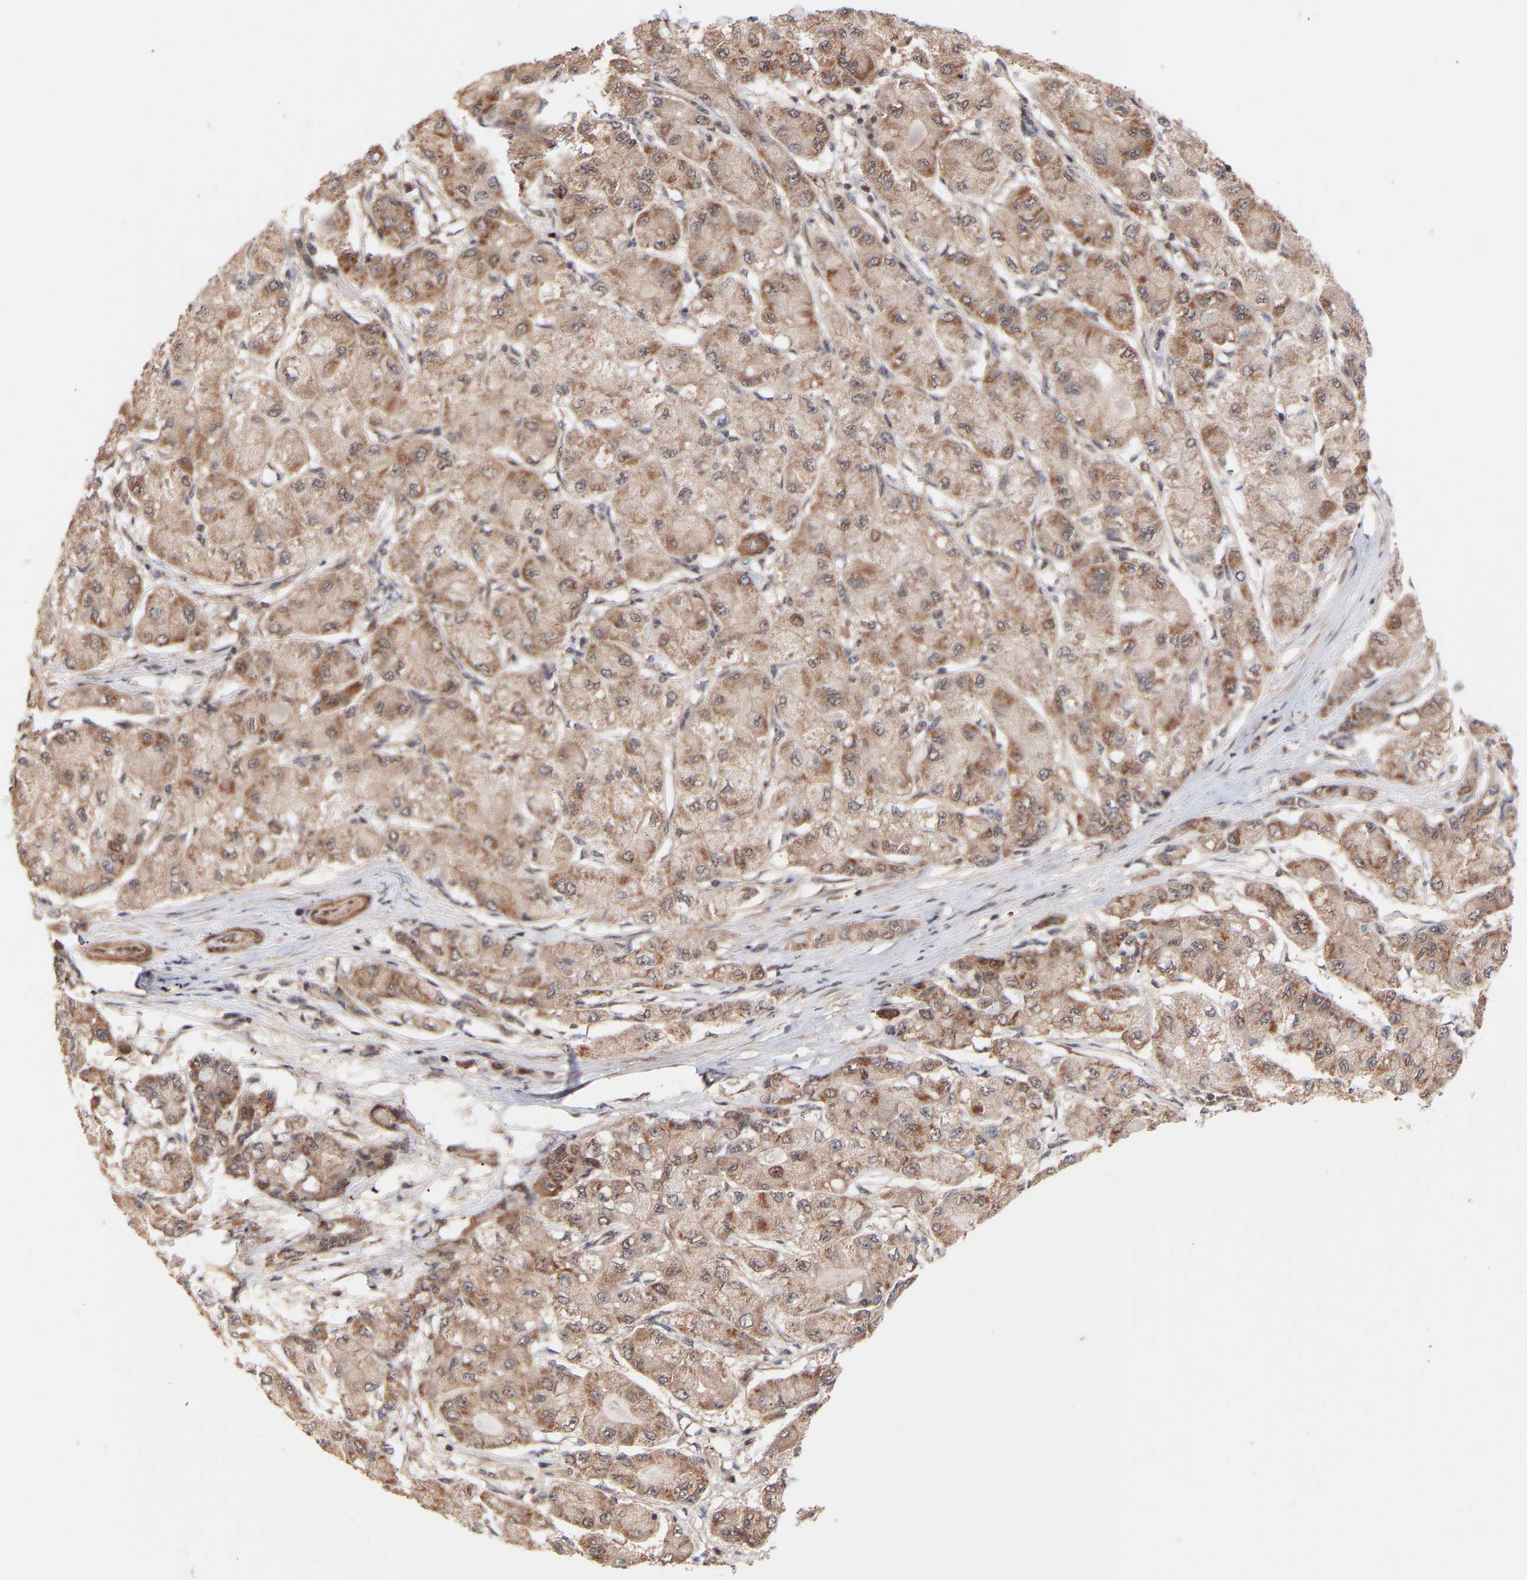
{"staining": {"intensity": "moderate", "quantity": ">75%", "location": "cytoplasmic/membranous"}, "tissue": "liver cancer", "cell_type": "Tumor cells", "image_type": "cancer", "snomed": [{"axis": "morphology", "description": "Carcinoma, Hepatocellular, NOS"}, {"axis": "topography", "description": "Liver"}], "caption": "Immunohistochemistry of liver cancer demonstrates medium levels of moderate cytoplasmic/membranous positivity in about >75% of tumor cells. Using DAB (brown) and hematoxylin (blue) stains, captured at high magnification using brightfield microscopy.", "gene": "PDLIM5", "patient": {"sex": "male", "age": 80}}